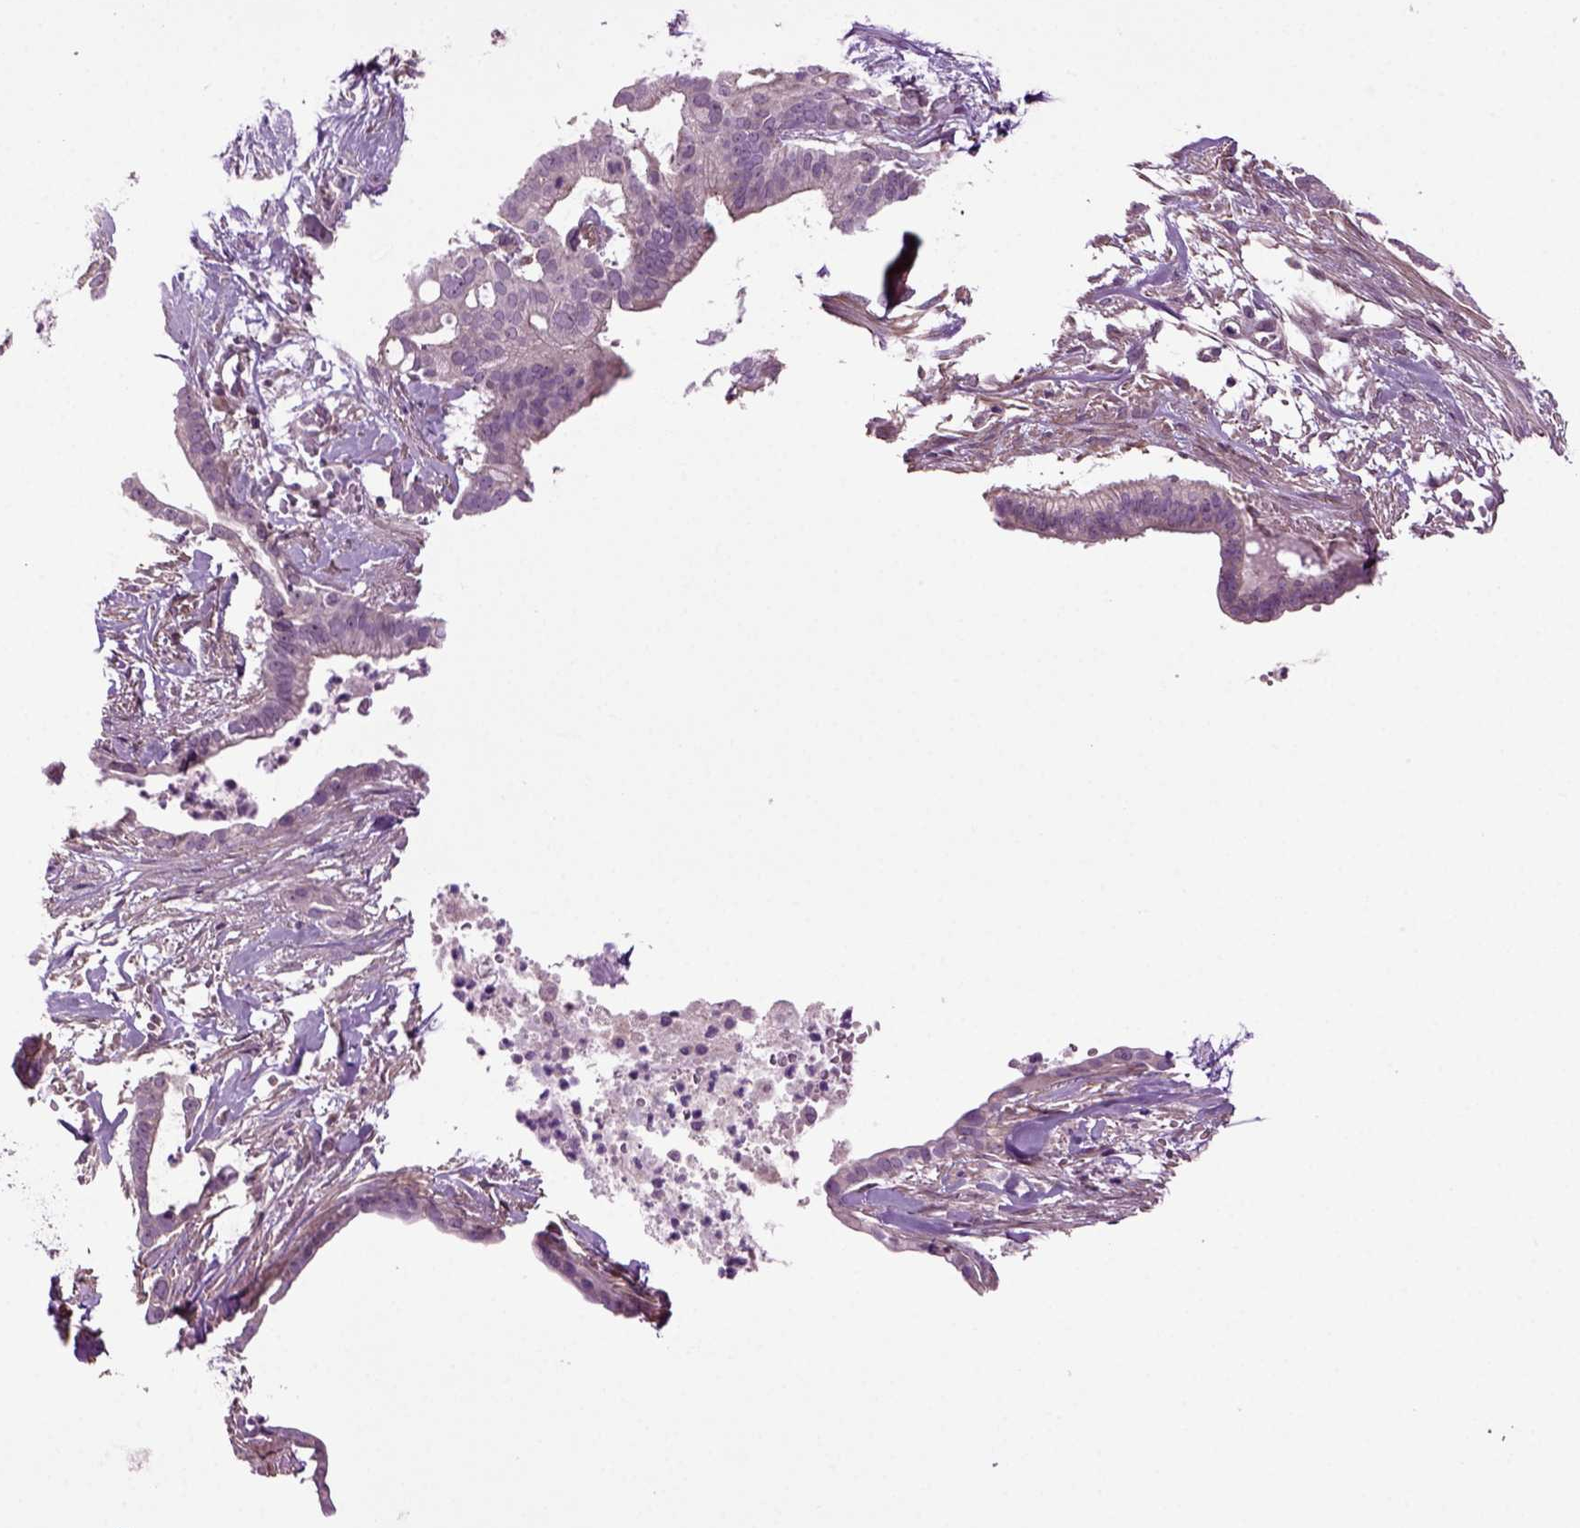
{"staining": {"intensity": "negative", "quantity": "none", "location": "none"}, "tissue": "pancreatic cancer", "cell_type": "Tumor cells", "image_type": "cancer", "snomed": [{"axis": "morphology", "description": "Adenocarcinoma, NOS"}, {"axis": "topography", "description": "Pancreas"}], "caption": "Immunohistochemistry (IHC) micrograph of adenocarcinoma (pancreatic) stained for a protein (brown), which shows no positivity in tumor cells.", "gene": "HAGHL", "patient": {"sex": "male", "age": 61}}